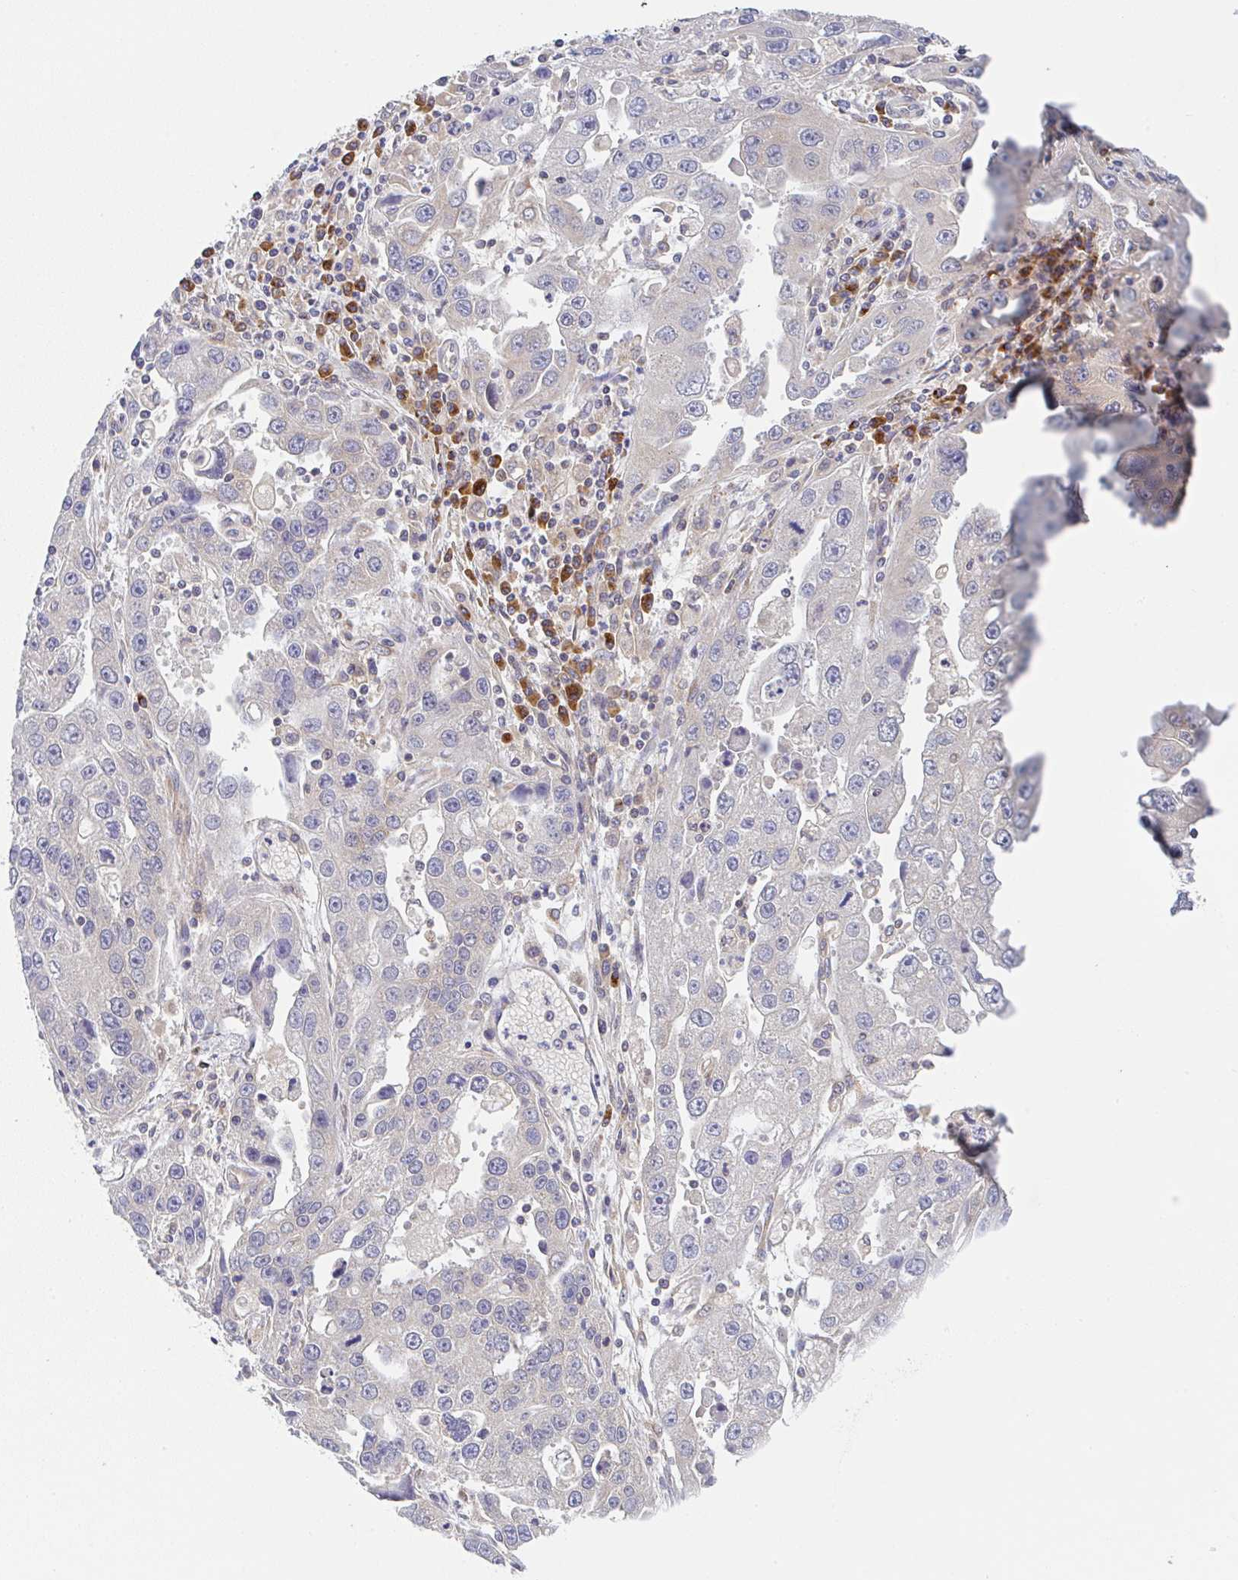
{"staining": {"intensity": "moderate", "quantity": "<25%", "location": "cytoplasmic/membranous"}, "tissue": "endometrial cancer", "cell_type": "Tumor cells", "image_type": "cancer", "snomed": [{"axis": "morphology", "description": "Adenocarcinoma, NOS"}, {"axis": "topography", "description": "Uterus"}], "caption": "Immunohistochemistry staining of adenocarcinoma (endometrial), which shows low levels of moderate cytoplasmic/membranous staining in approximately <25% of tumor cells indicating moderate cytoplasmic/membranous protein expression. The staining was performed using DAB (brown) for protein detection and nuclei were counterstained in hematoxylin (blue).", "gene": "DERL2", "patient": {"sex": "female", "age": 62}}